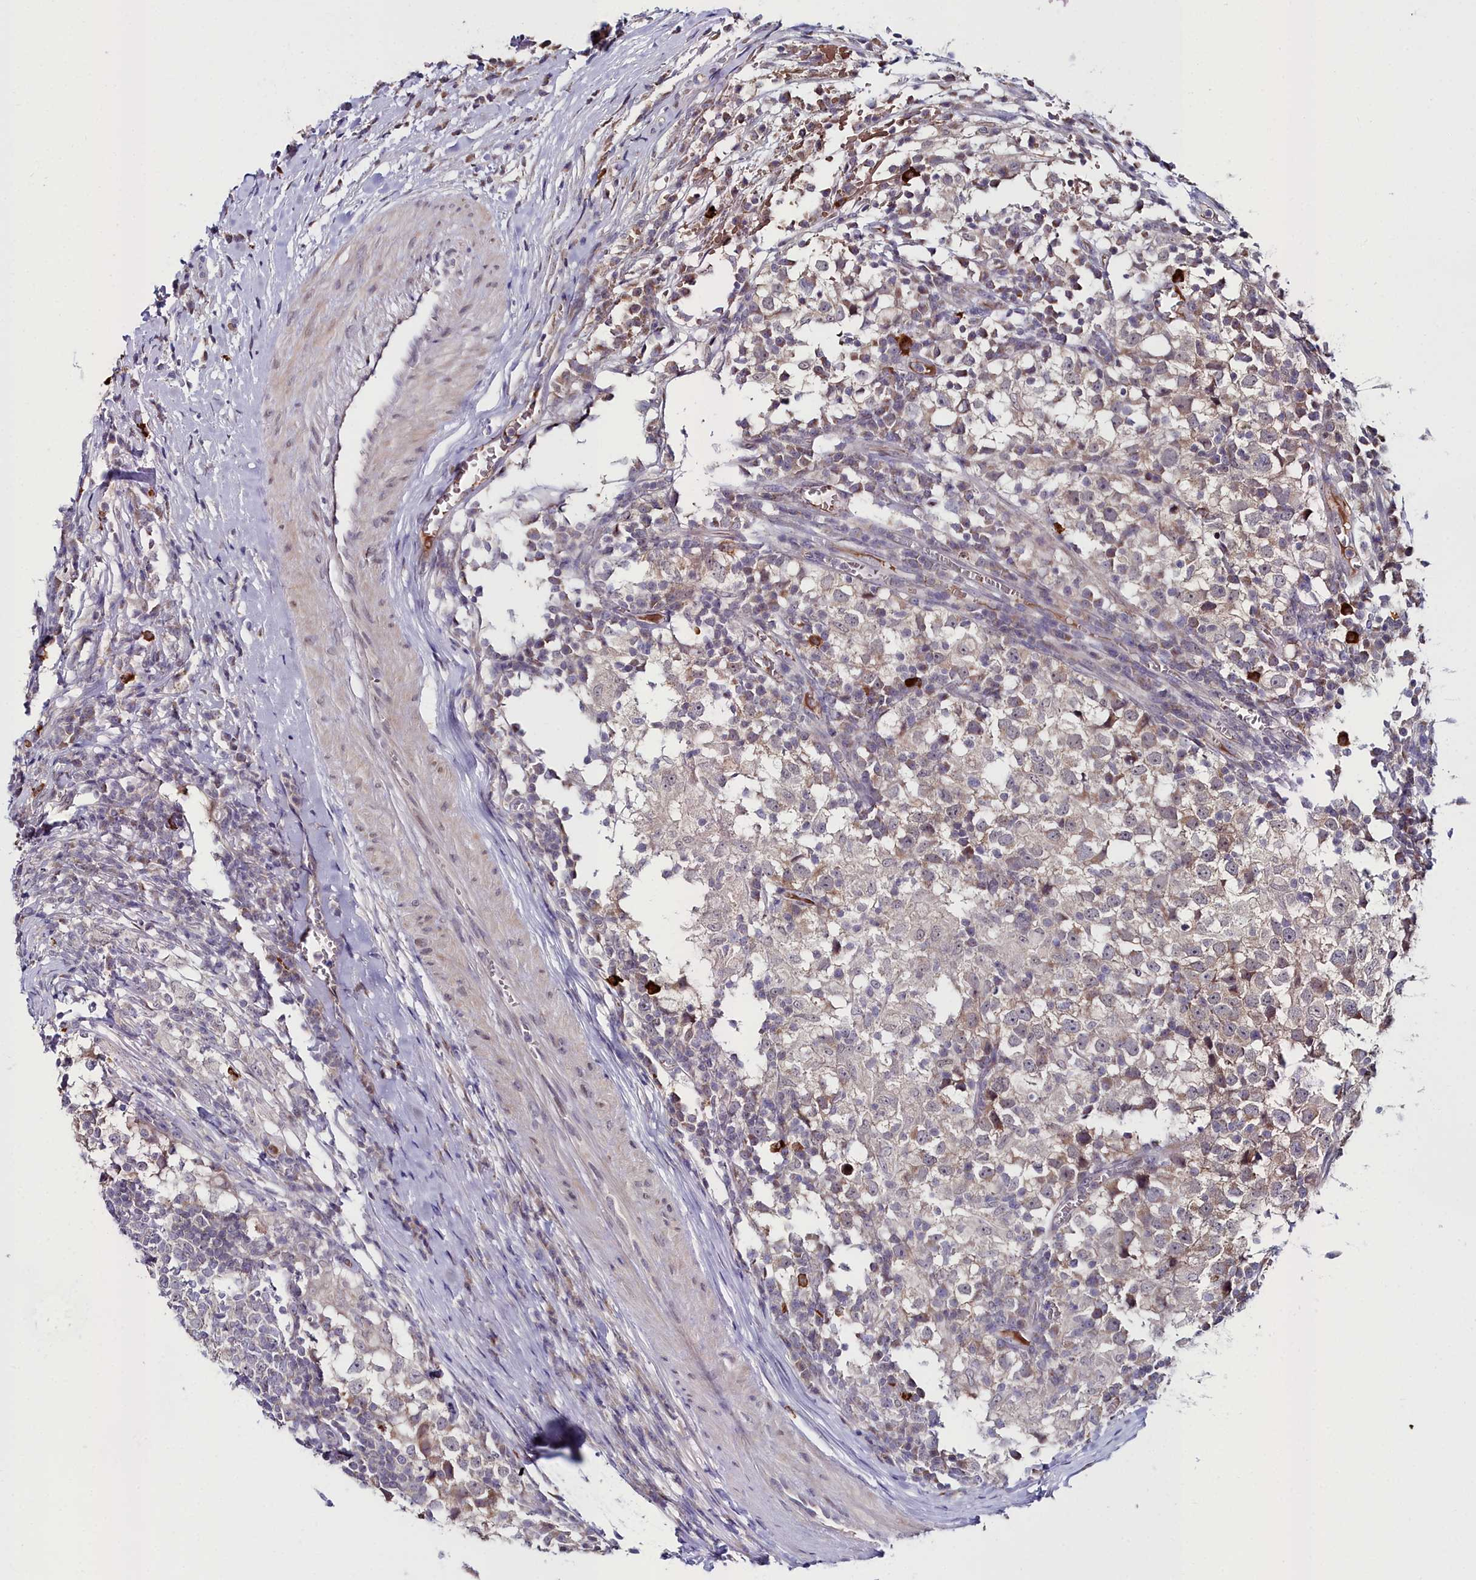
{"staining": {"intensity": "weak", "quantity": "25%-75%", "location": "cytoplasmic/membranous"}, "tissue": "testis cancer", "cell_type": "Tumor cells", "image_type": "cancer", "snomed": [{"axis": "morphology", "description": "Seminoma, NOS"}, {"axis": "topography", "description": "Testis"}], "caption": "Protein staining demonstrates weak cytoplasmic/membranous staining in approximately 25%-75% of tumor cells in testis cancer (seminoma).", "gene": "KCTD18", "patient": {"sex": "male", "age": 65}}